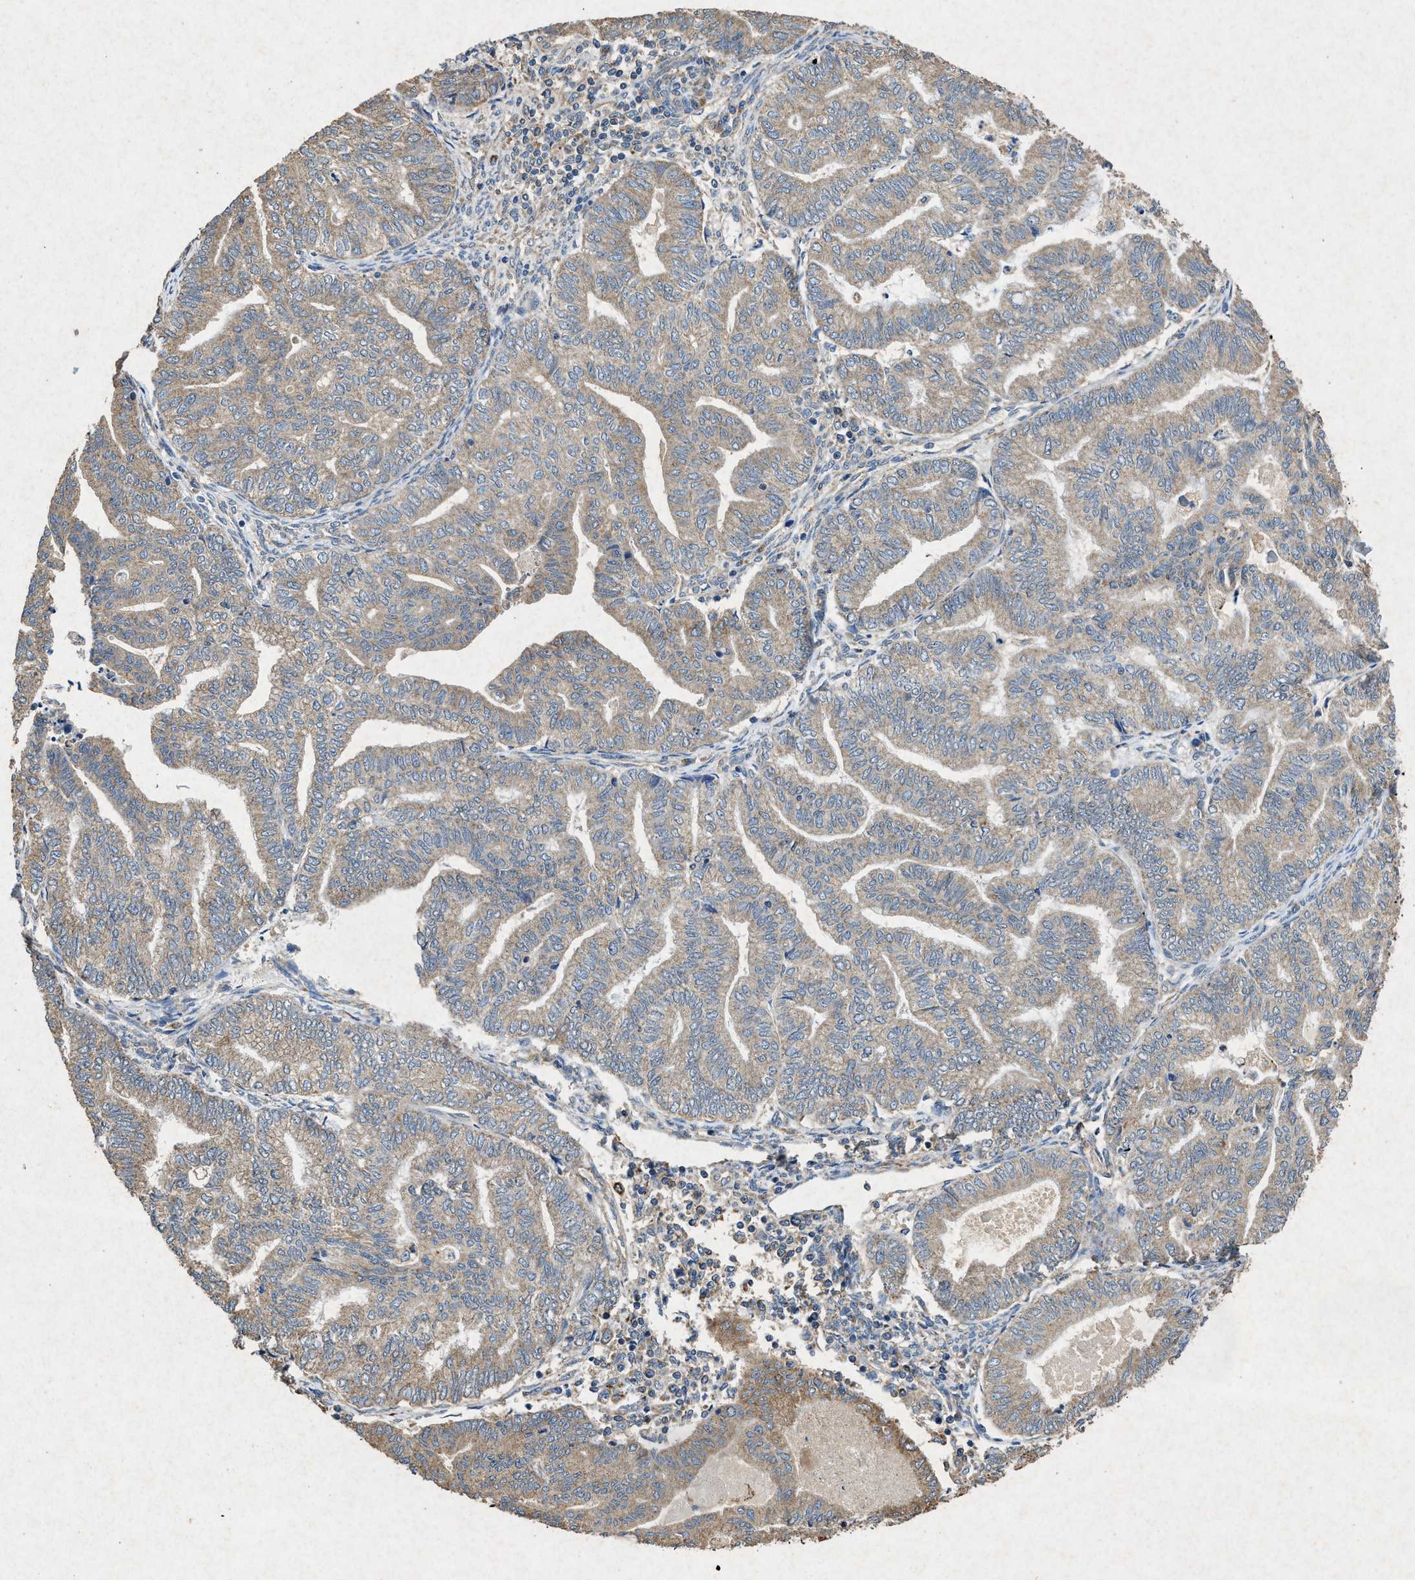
{"staining": {"intensity": "weak", "quantity": ">75%", "location": "cytoplasmic/membranous"}, "tissue": "endometrial cancer", "cell_type": "Tumor cells", "image_type": "cancer", "snomed": [{"axis": "morphology", "description": "Adenocarcinoma, NOS"}, {"axis": "topography", "description": "Endometrium"}], "caption": "Endometrial cancer (adenocarcinoma) was stained to show a protein in brown. There is low levels of weak cytoplasmic/membranous positivity in approximately >75% of tumor cells.", "gene": "CDK15", "patient": {"sex": "female", "age": 79}}